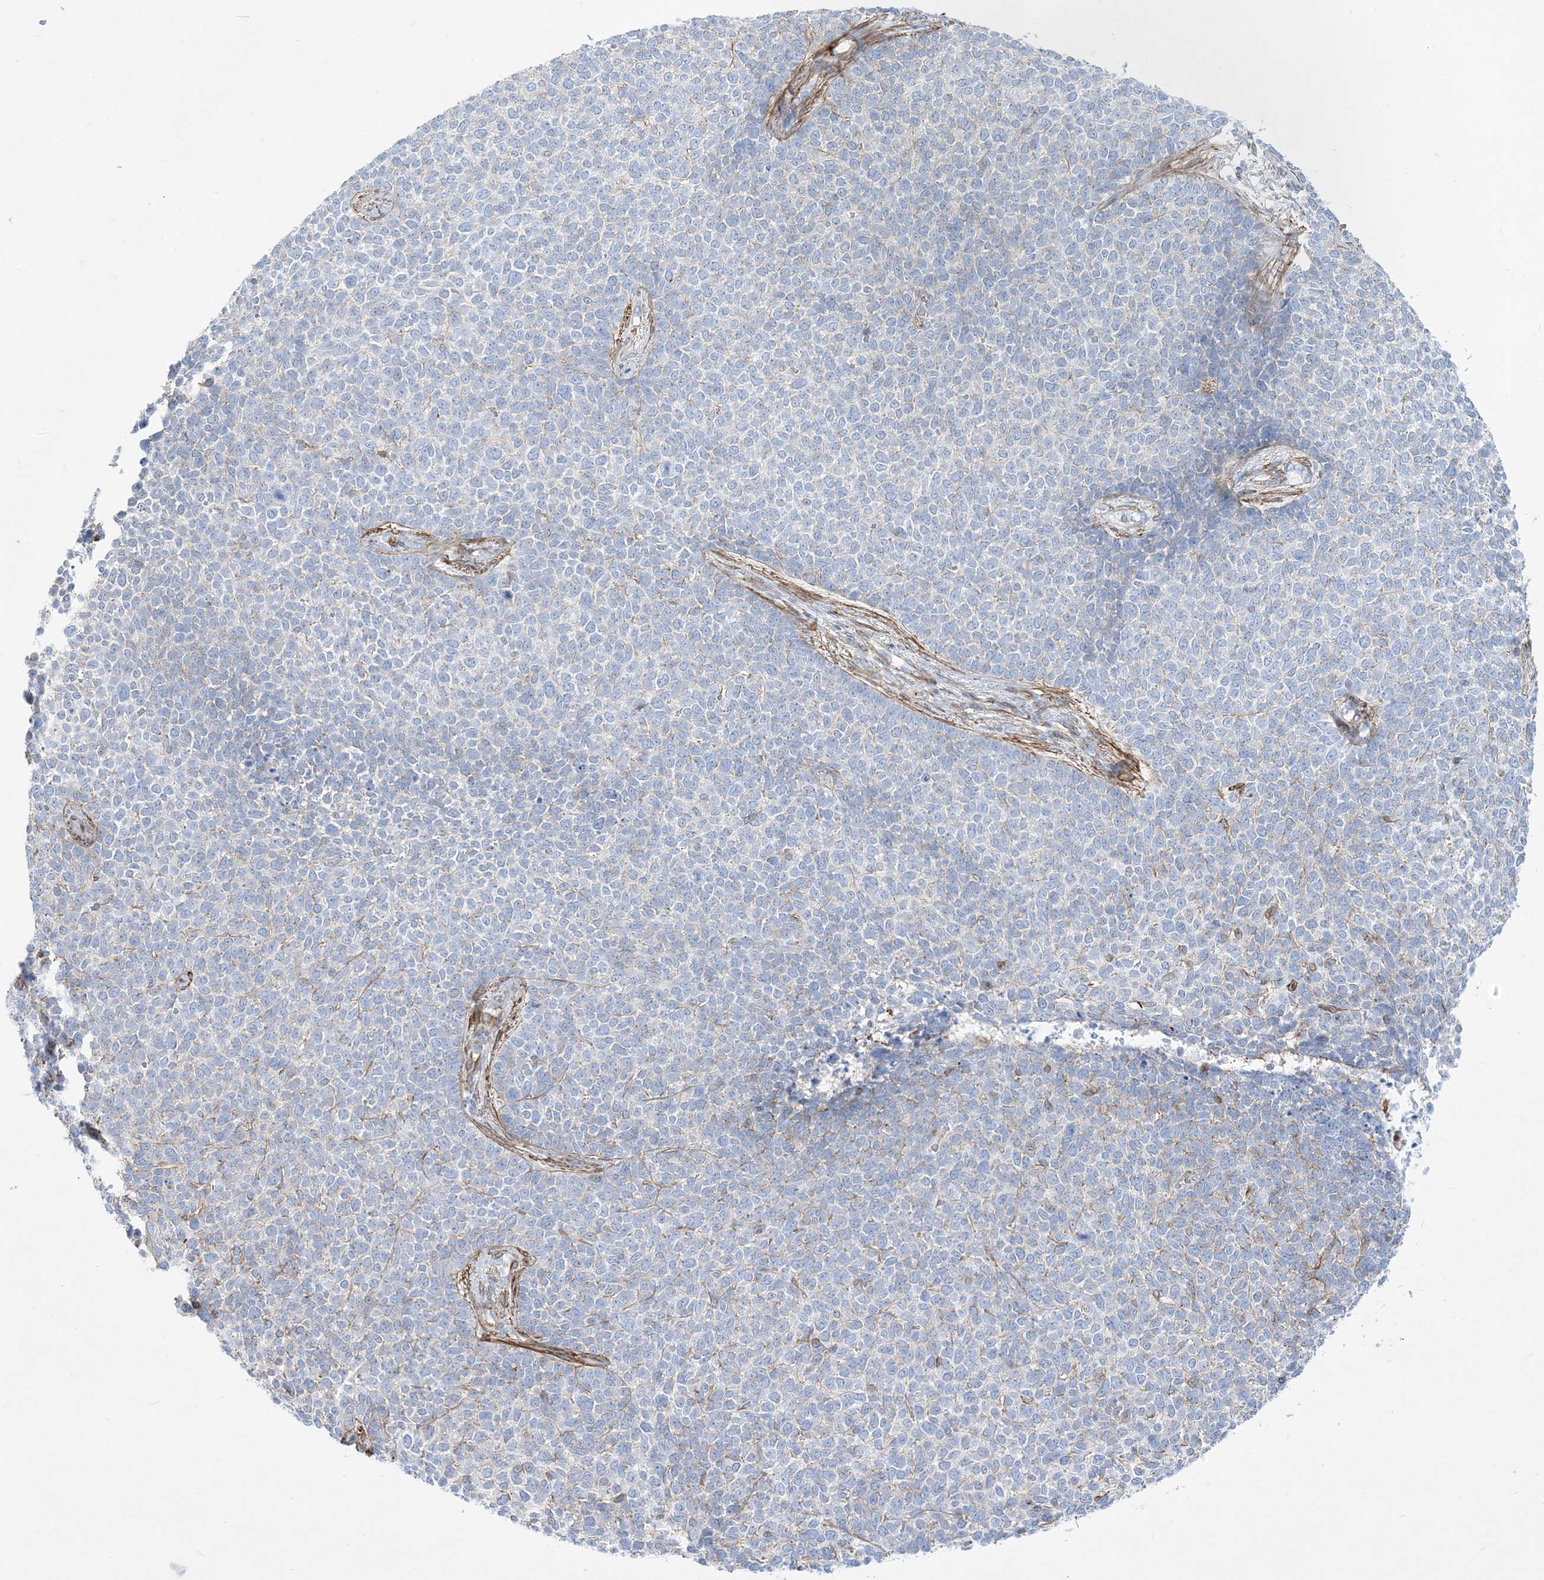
{"staining": {"intensity": "negative", "quantity": "none", "location": "none"}, "tissue": "skin cancer", "cell_type": "Tumor cells", "image_type": "cancer", "snomed": [{"axis": "morphology", "description": "Basal cell carcinoma"}, {"axis": "topography", "description": "Skin"}], "caption": "A photomicrograph of human skin cancer is negative for staining in tumor cells. (Immunohistochemistry (ihc), brightfield microscopy, high magnification).", "gene": "B3GNT7", "patient": {"sex": "female", "age": 84}}